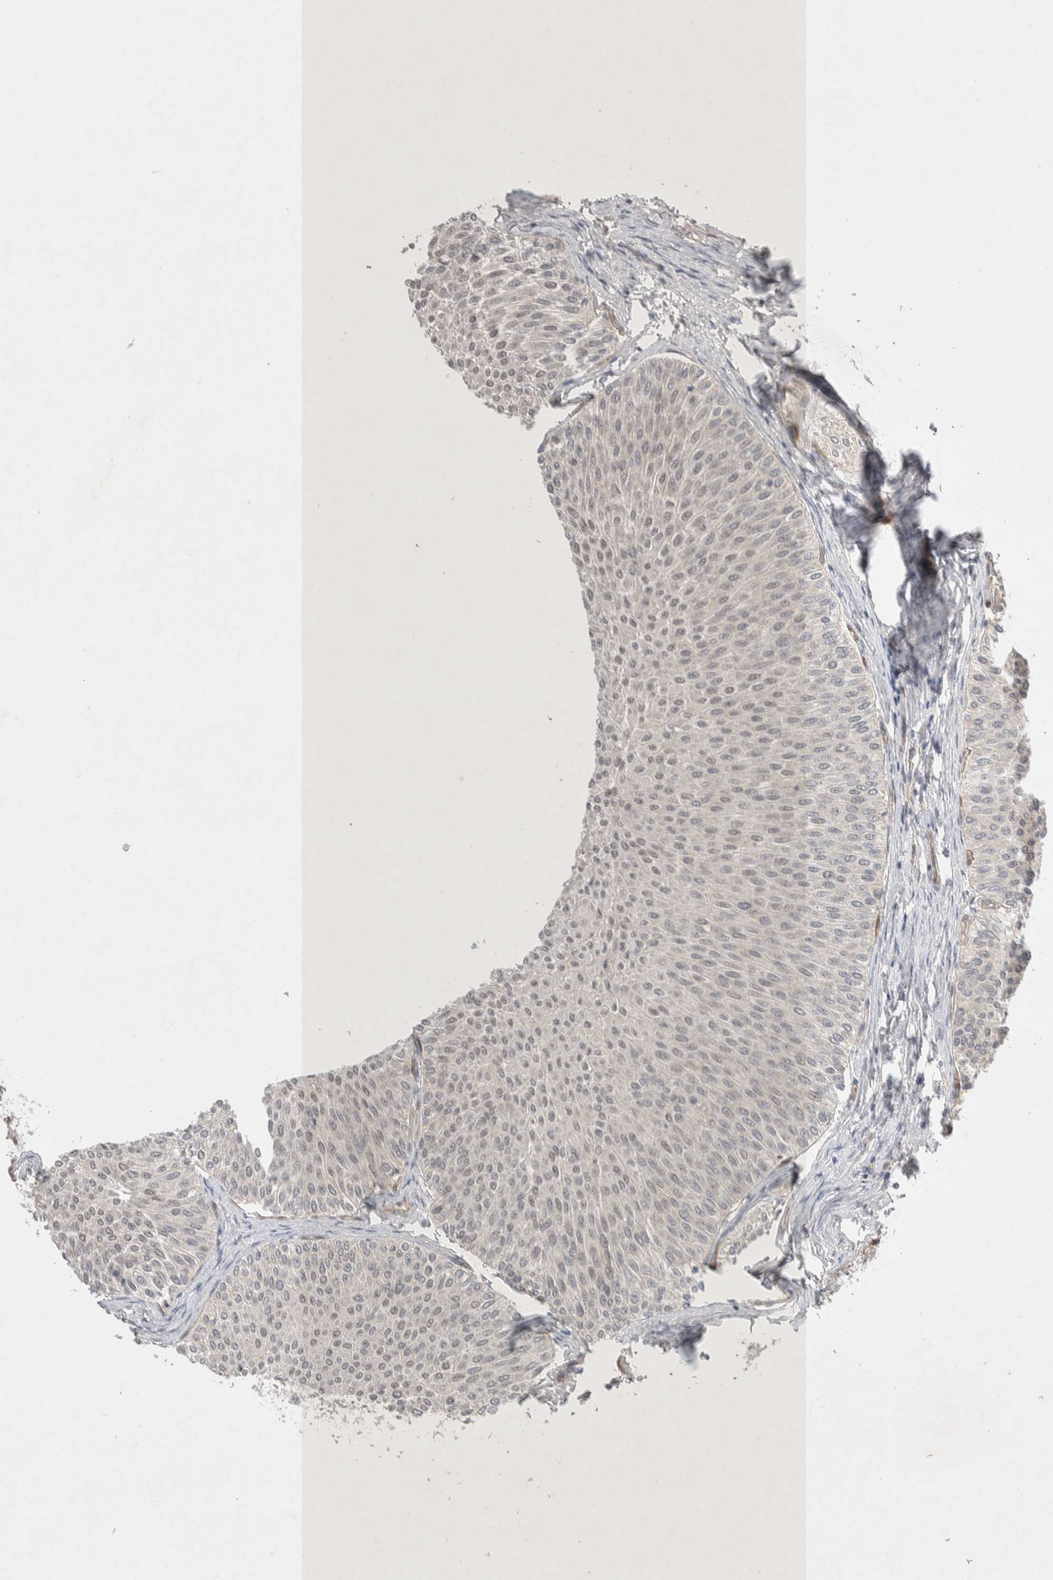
{"staining": {"intensity": "negative", "quantity": "none", "location": "none"}, "tissue": "urothelial cancer", "cell_type": "Tumor cells", "image_type": "cancer", "snomed": [{"axis": "morphology", "description": "Urothelial carcinoma, Low grade"}, {"axis": "topography", "description": "Urinary bladder"}], "caption": "This is an immunohistochemistry (IHC) micrograph of urothelial cancer. There is no staining in tumor cells.", "gene": "ZNF704", "patient": {"sex": "male", "age": 78}}